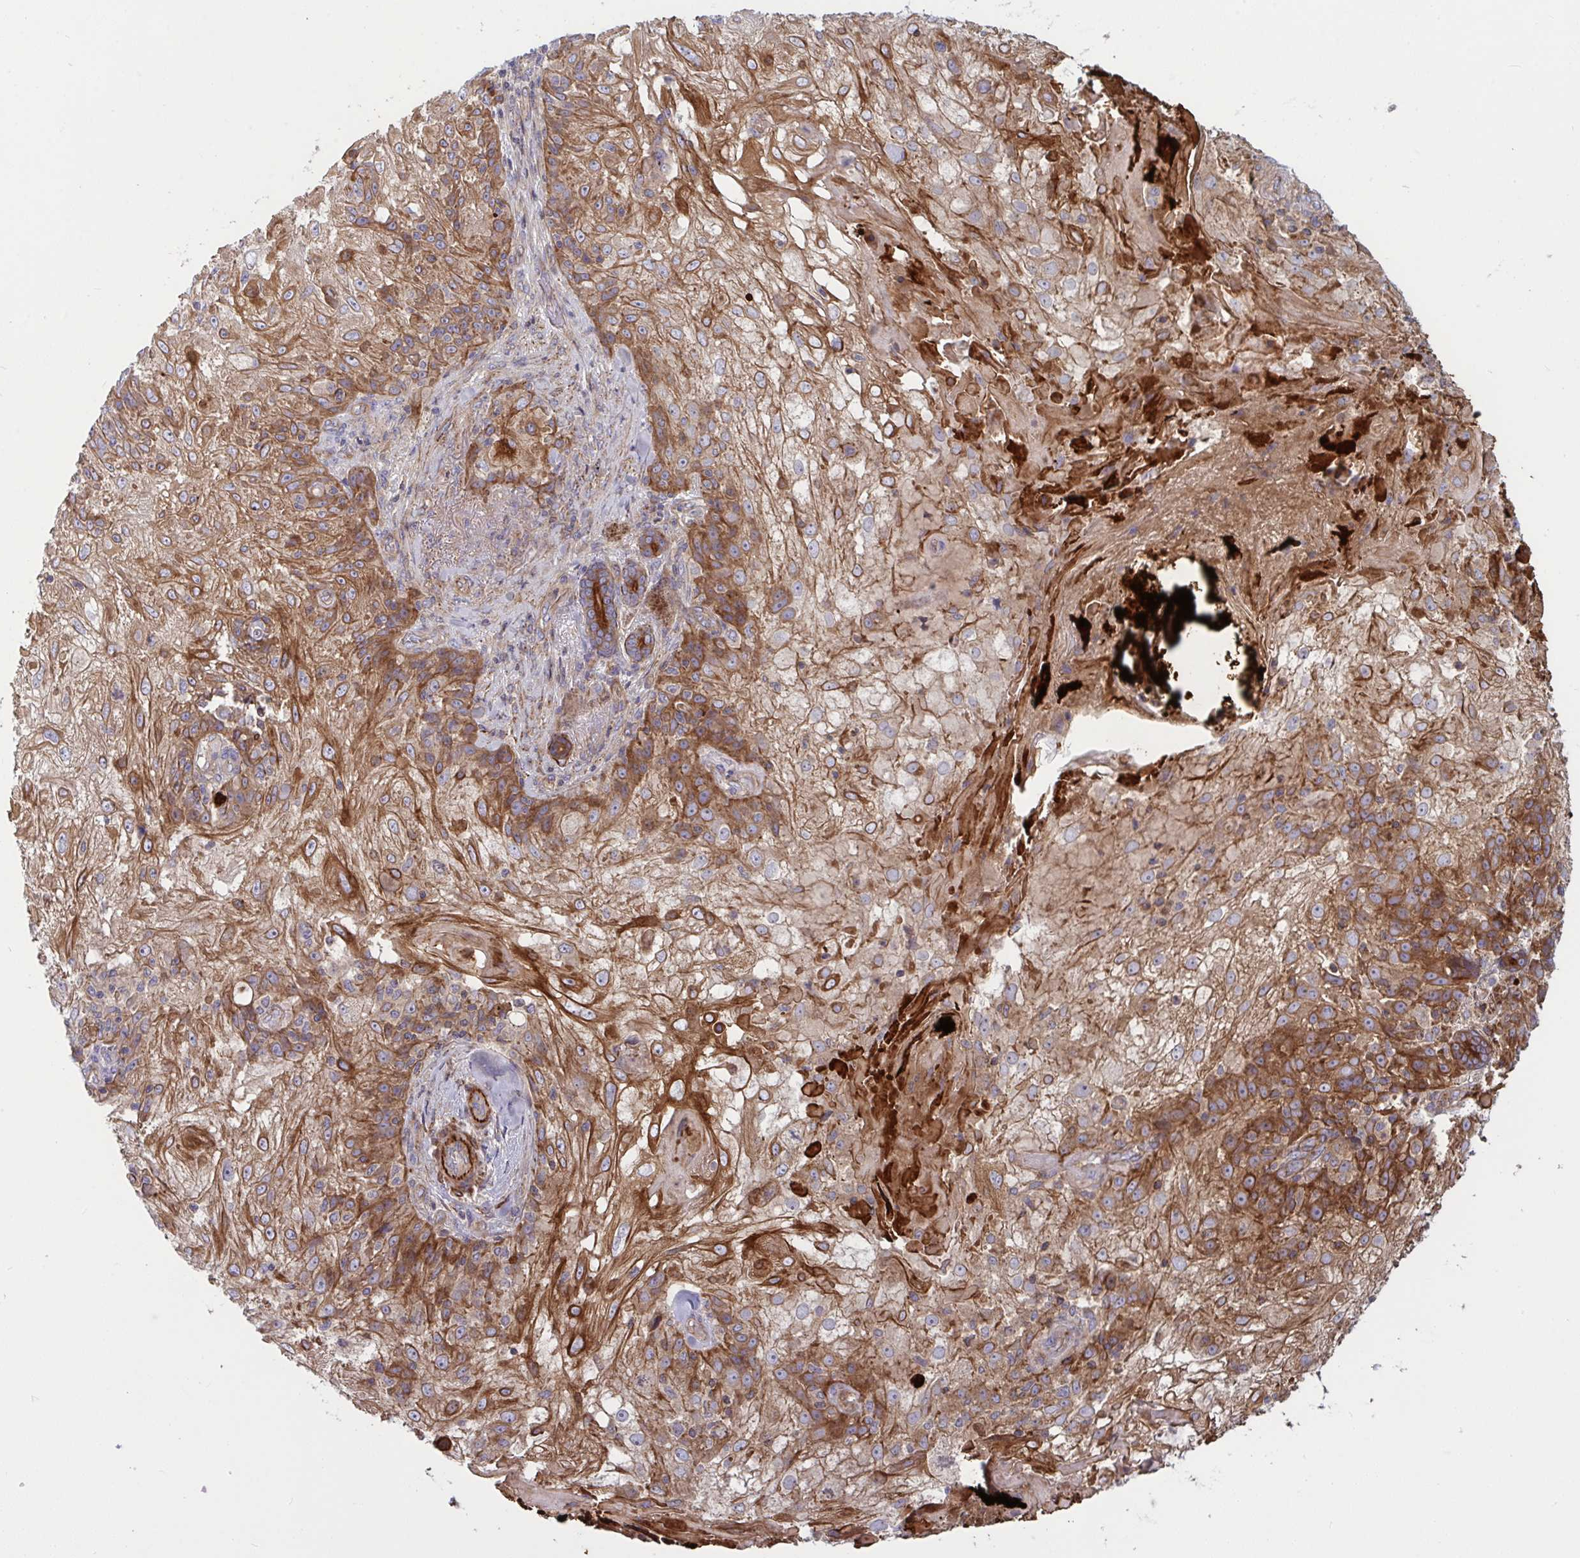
{"staining": {"intensity": "moderate", "quantity": ">75%", "location": "cytoplasmic/membranous"}, "tissue": "skin cancer", "cell_type": "Tumor cells", "image_type": "cancer", "snomed": [{"axis": "morphology", "description": "Normal tissue, NOS"}, {"axis": "morphology", "description": "Squamous cell carcinoma, NOS"}, {"axis": "topography", "description": "Skin"}], "caption": "Protein expression analysis of squamous cell carcinoma (skin) exhibits moderate cytoplasmic/membranous expression in approximately >75% of tumor cells.", "gene": "TANK", "patient": {"sex": "female", "age": 83}}